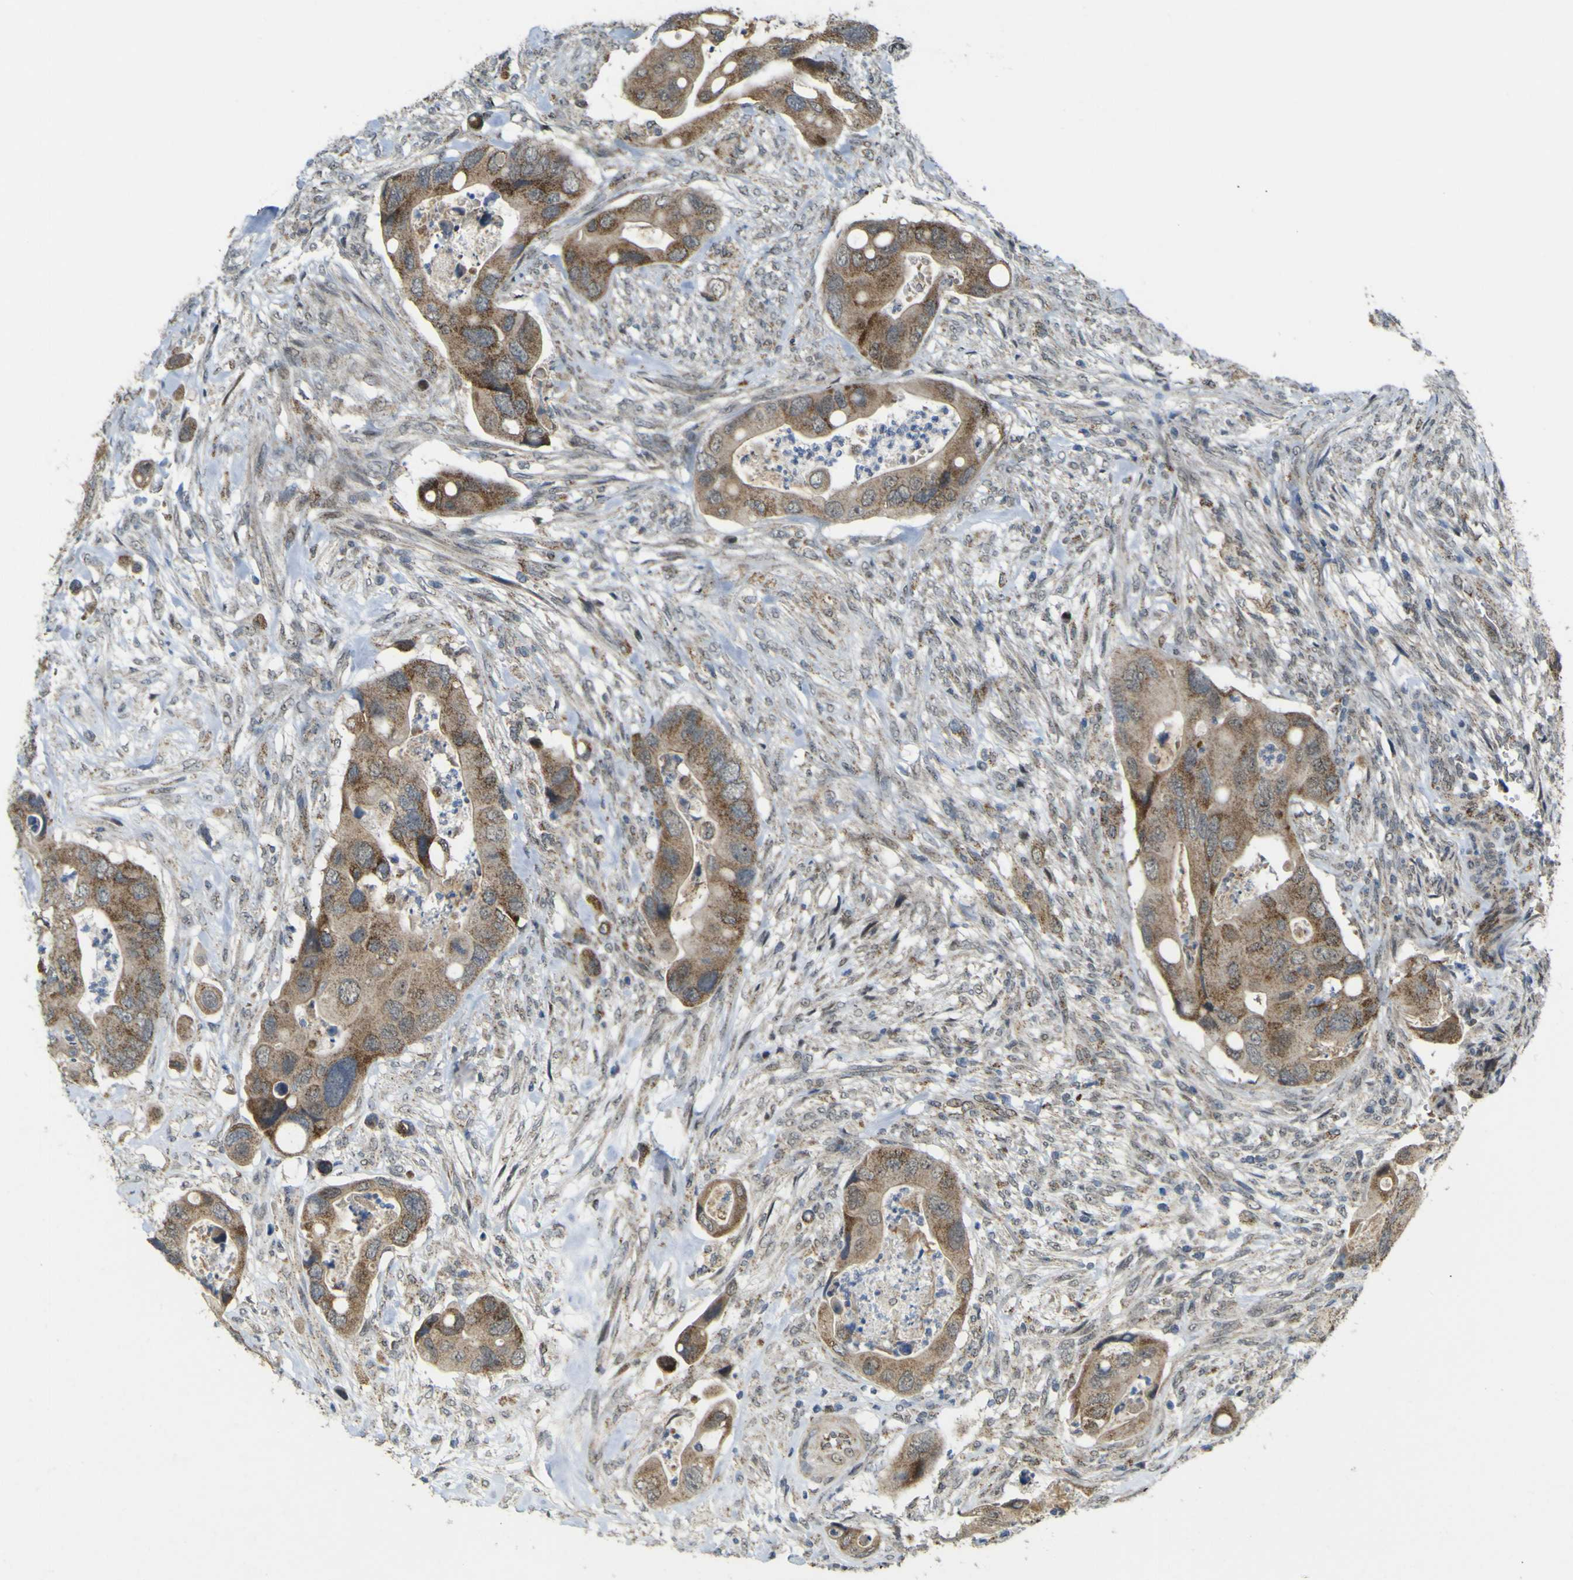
{"staining": {"intensity": "moderate", "quantity": ">75%", "location": "cytoplasmic/membranous"}, "tissue": "colorectal cancer", "cell_type": "Tumor cells", "image_type": "cancer", "snomed": [{"axis": "morphology", "description": "Adenocarcinoma, NOS"}, {"axis": "topography", "description": "Rectum"}], "caption": "Protein analysis of colorectal cancer tissue exhibits moderate cytoplasmic/membranous staining in about >75% of tumor cells.", "gene": "ACBD5", "patient": {"sex": "female", "age": 57}}